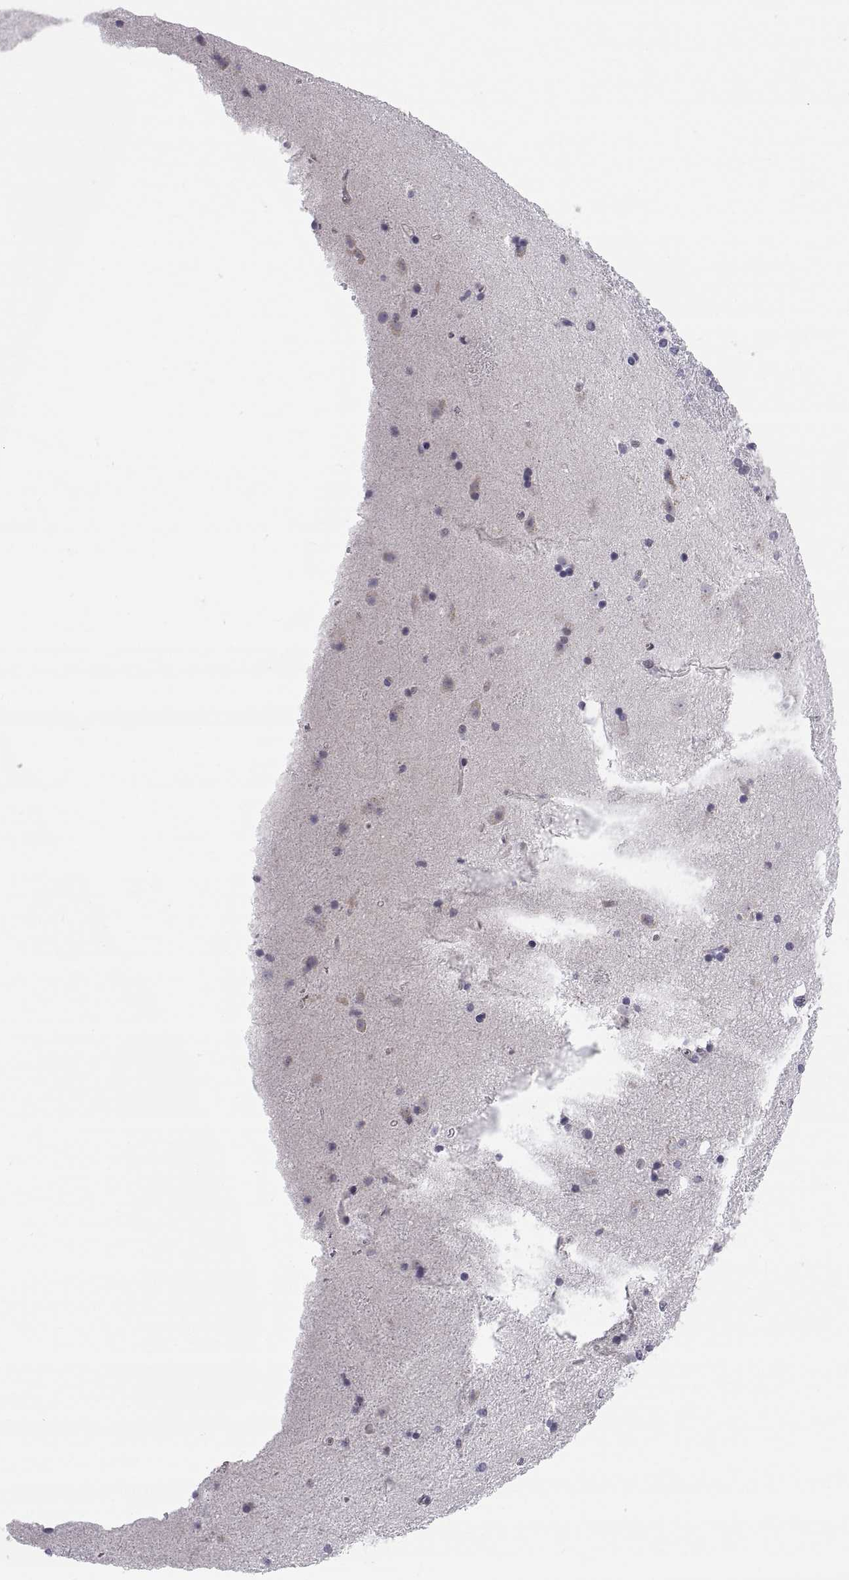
{"staining": {"intensity": "negative", "quantity": "none", "location": "none"}, "tissue": "caudate", "cell_type": "Glial cells", "image_type": "normal", "snomed": [{"axis": "morphology", "description": "Normal tissue, NOS"}, {"axis": "topography", "description": "Lateral ventricle wall"}], "caption": "Immunohistochemical staining of benign caudate reveals no significant staining in glial cells. (DAB IHC visualized using brightfield microscopy, high magnification).", "gene": "PKP1", "patient": {"sex": "male", "age": 51}}